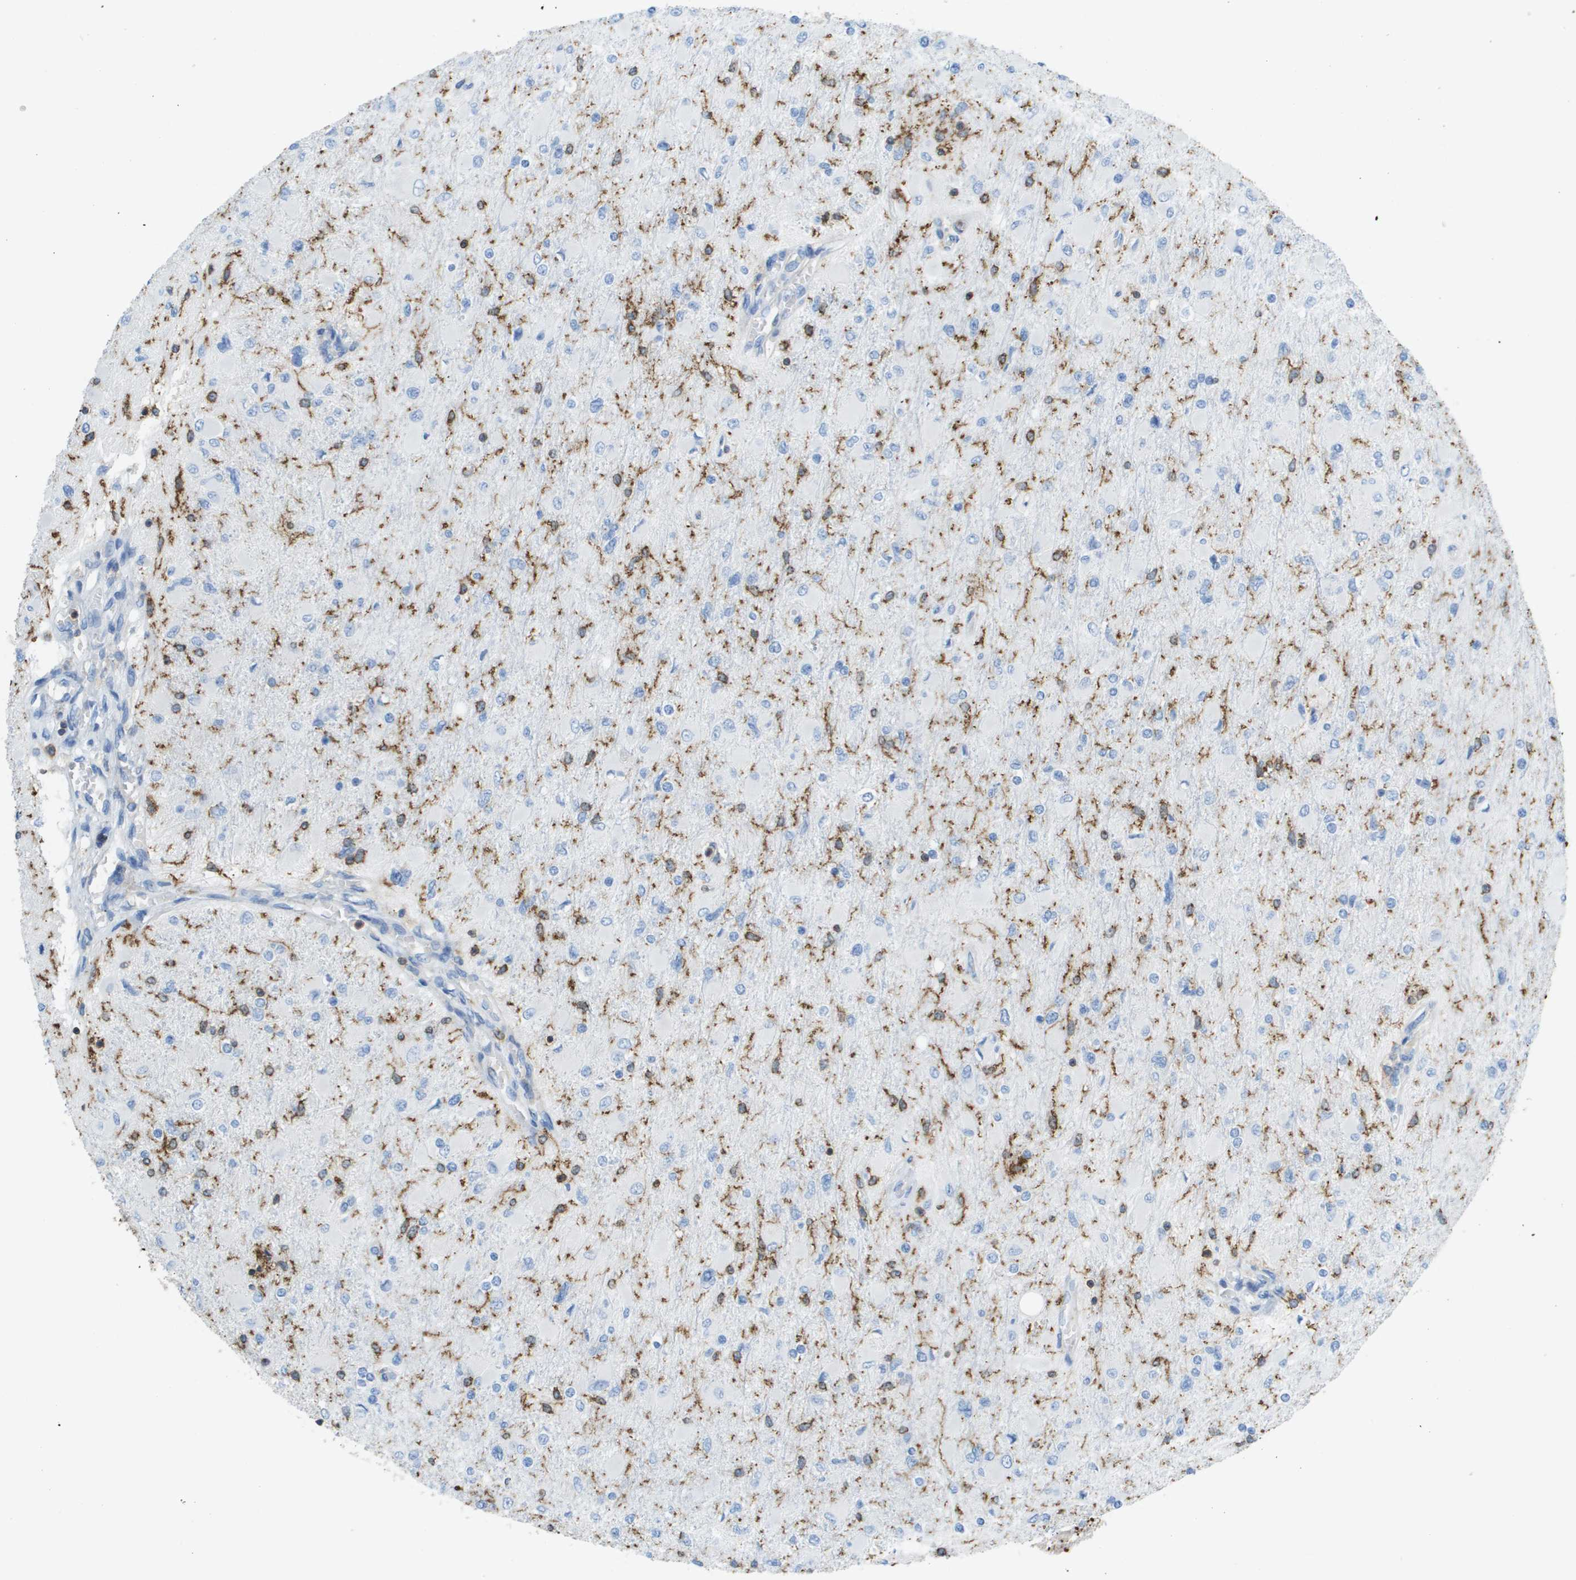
{"staining": {"intensity": "strong", "quantity": "<25%", "location": "cytoplasmic/membranous"}, "tissue": "glioma", "cell_type": "Tumor cells", "image_type": "cancer", "snomed": [{"axis": "morphology", "description": "Glioma, malignant, High grade"}, {"axis": "topography", "description": "Cerebral cortex"}], "caption": "The photomicrograph shows a brown stain indicating the presence of a protein in the cytoplasmic/membranous of tumor cells in malignant high-grade glioma. (IHC, brightfield microscopy, high magnification).", "gene": "APBB1IP", "patient": {"sex": "female", "age": 36}}